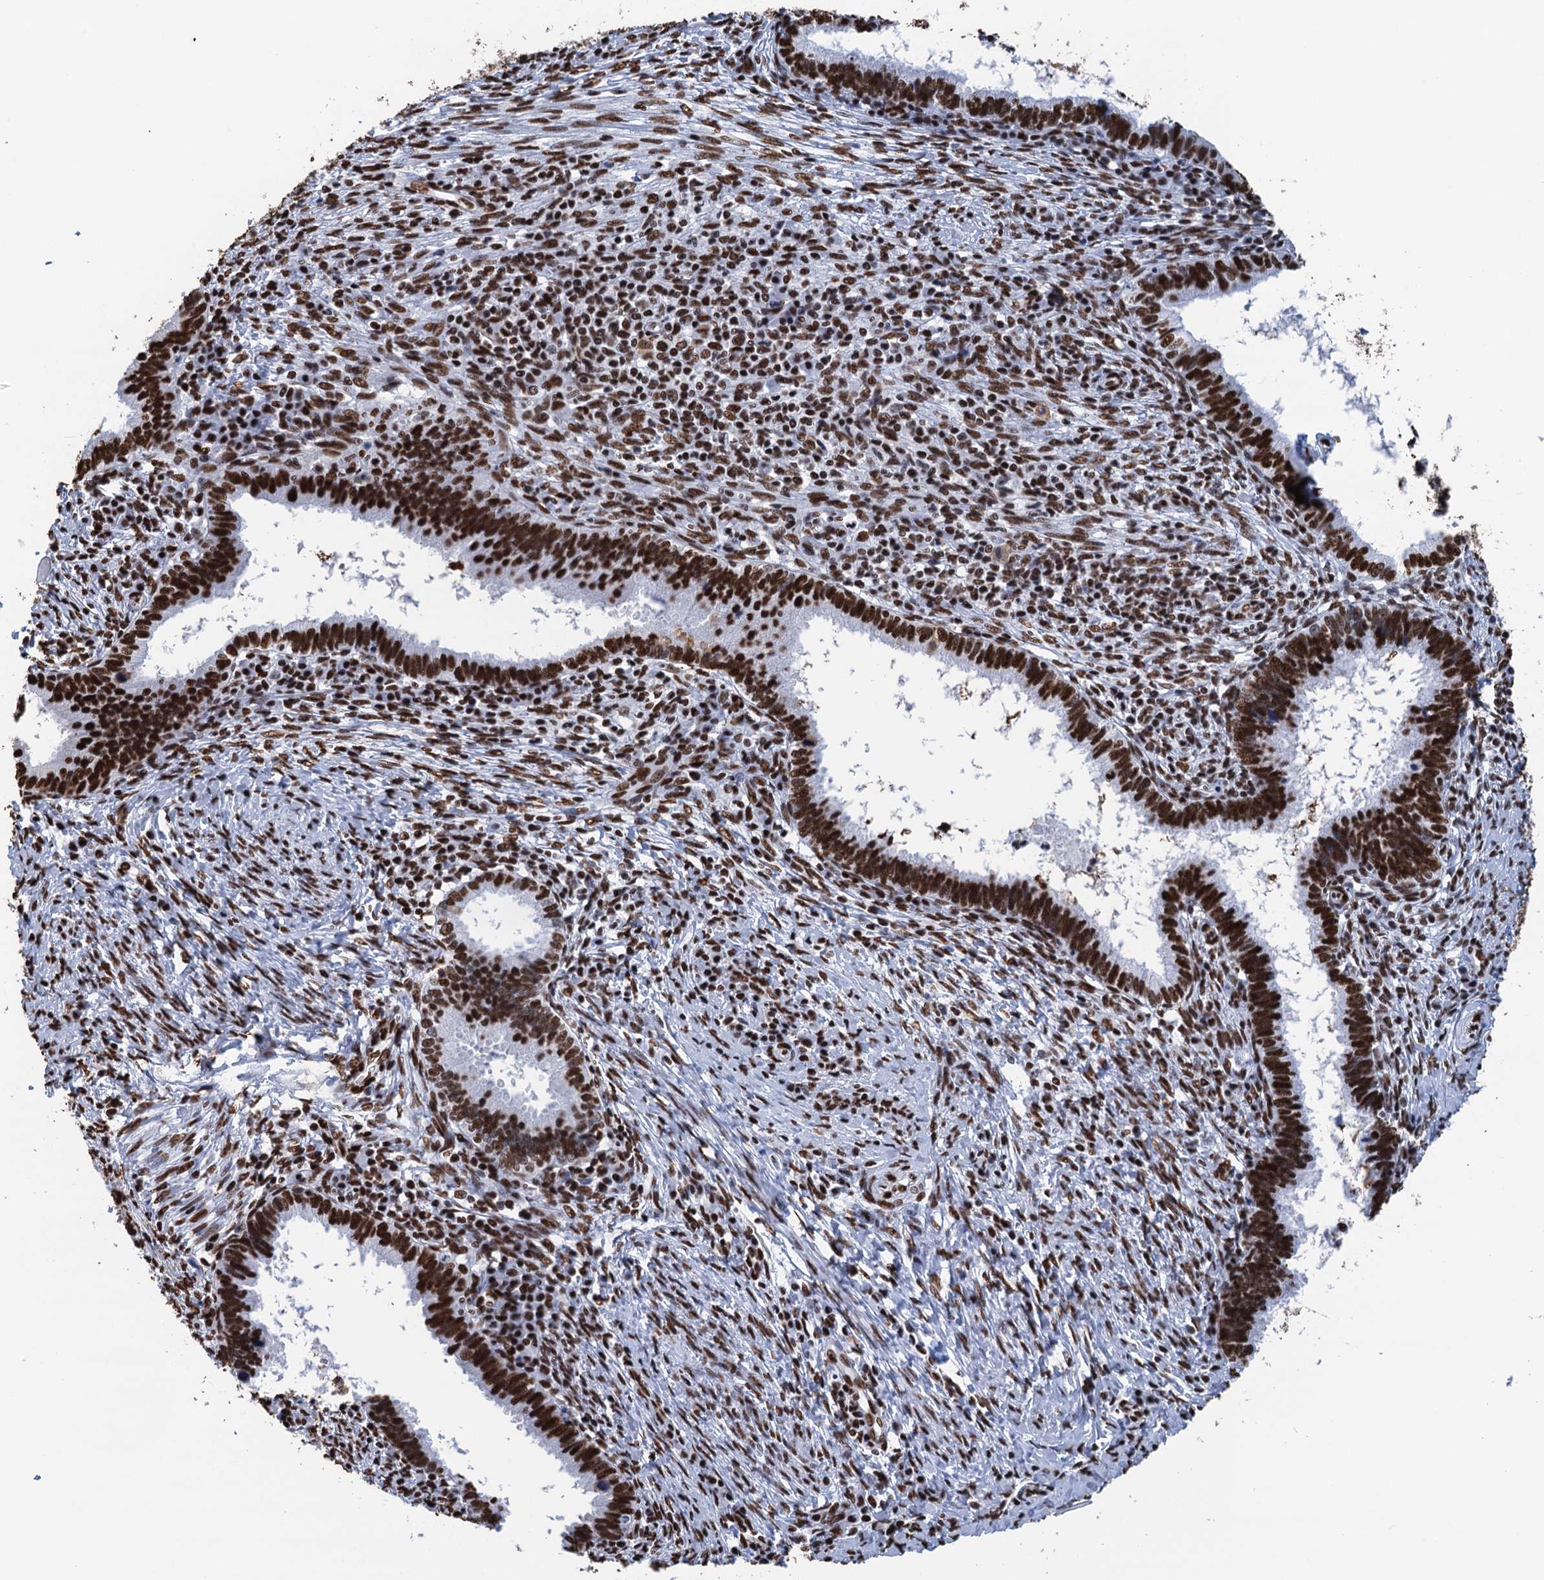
{"staining": {"intensity": "strong", "quantity": ">75%", "location": "nuclear"}, "tissue": "cervical cancer", "cell_type": "Tumor cells", "image_type": "cancer", "snomed": [{"axis": "morphology", "description": "Adenocarcinoma, NOS"}, {"axis": "topography", "description": "Cervix"}], "caption": "High-magnification brightfield microscopy of cervical cancer stained with DAB (brown) and counterstained with hematoxylin (blue). tumor cells exhibit strong nuclear expression is present in about>75% of cells. (Stains: DAB in brown, nuclei in blue, Microscopy: brightfield microscopy at high magnification).", "gene": "UBA2", "patient": {"sex": "female", "age": 36}}